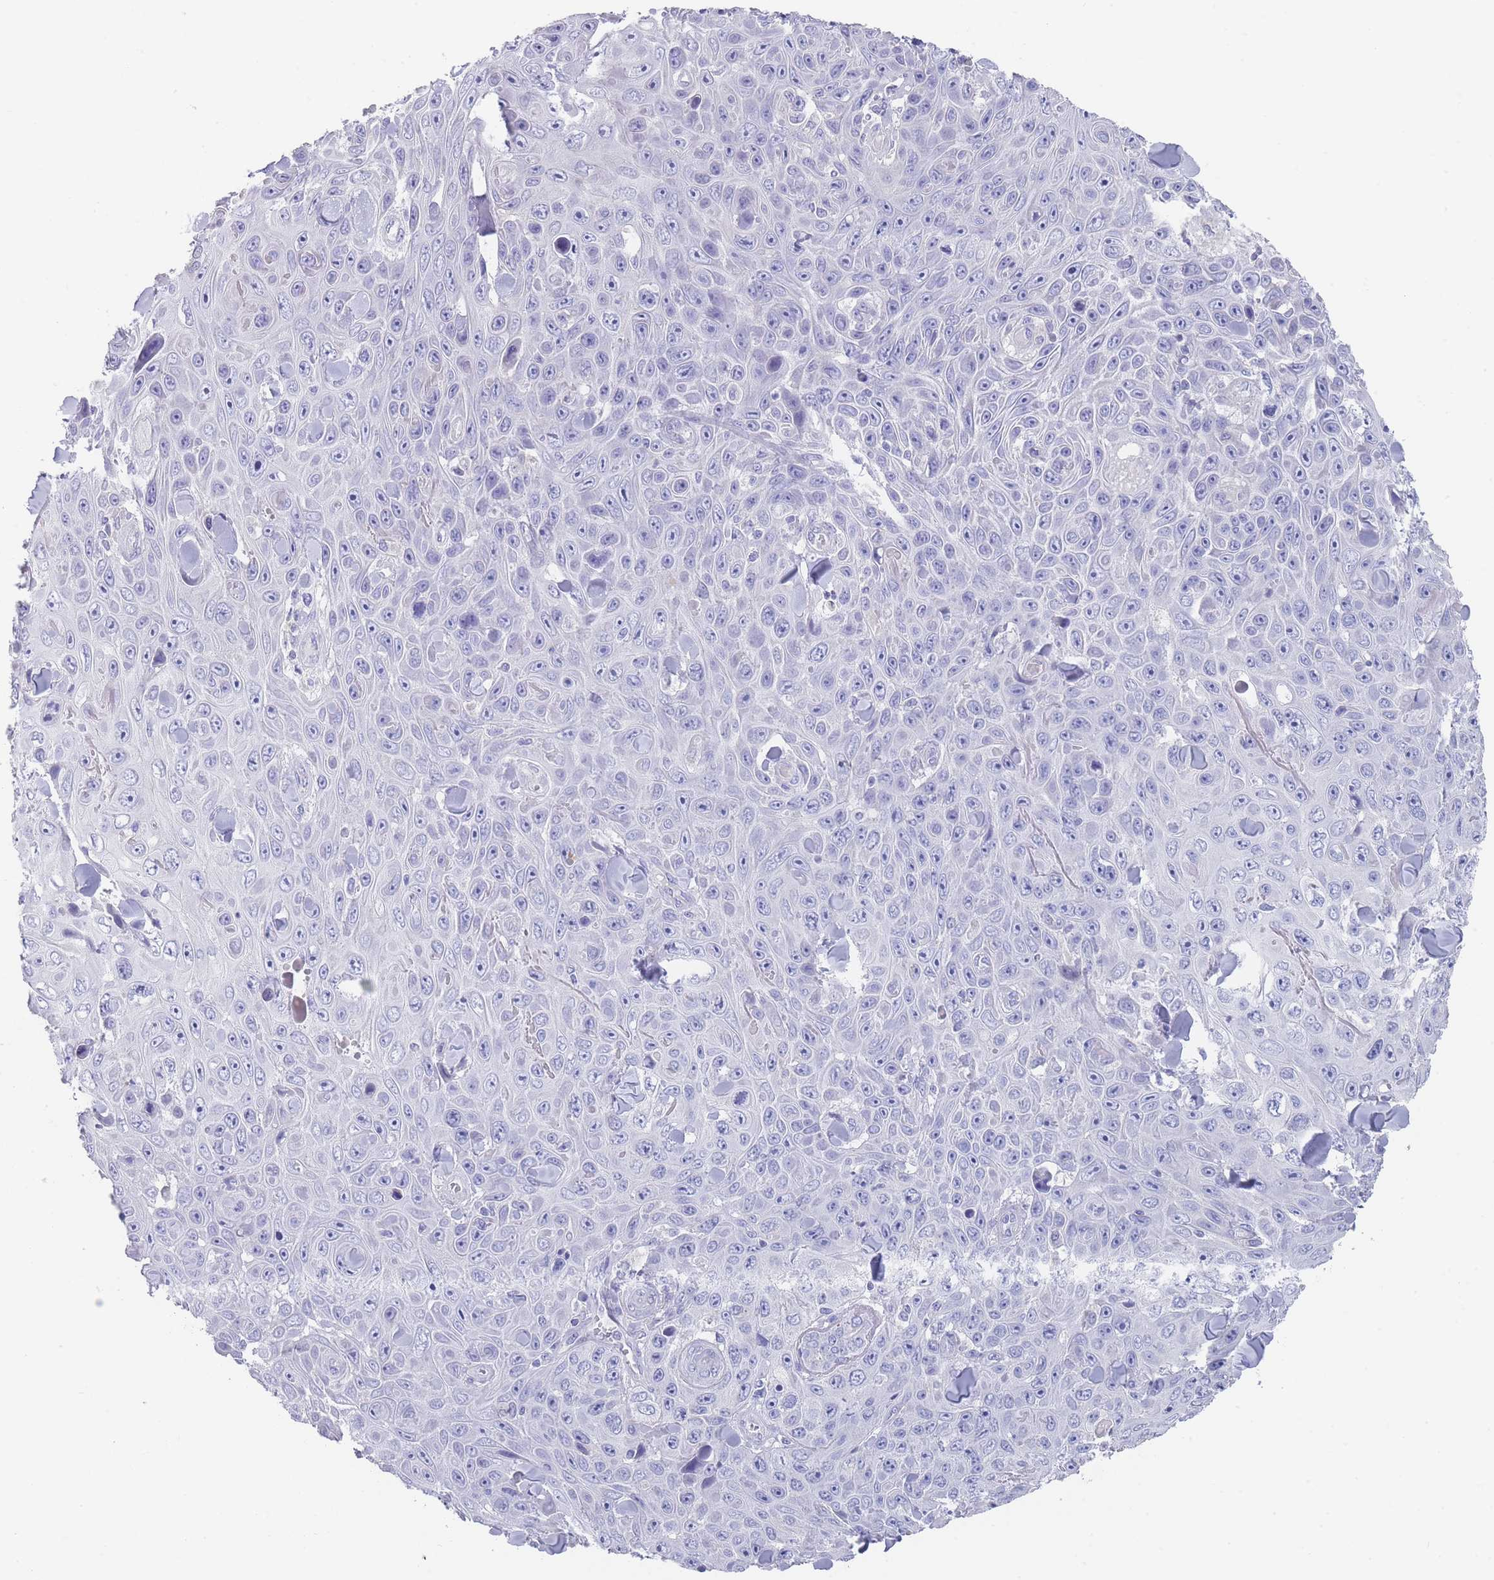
{"staining": {"intensity": "negative", "quantity": "none", "location": "none"}, "tissue": "skin cancer", "cell_type": "Tumor cells", "image_type": "cancer", "snomed": [{"axis": "morphology", "description": "Squamous cell carcinoma, NOS"}, {"axis": "topography", "description": "Skin"}], "caption": "Skin cancer (squamous cell carcinoma) stained for a protein using immunohistochemistry demonstrates no expression tumor cells.", "gene": "SCCPDH", "patient": {"sex": "male", "age": 82}}